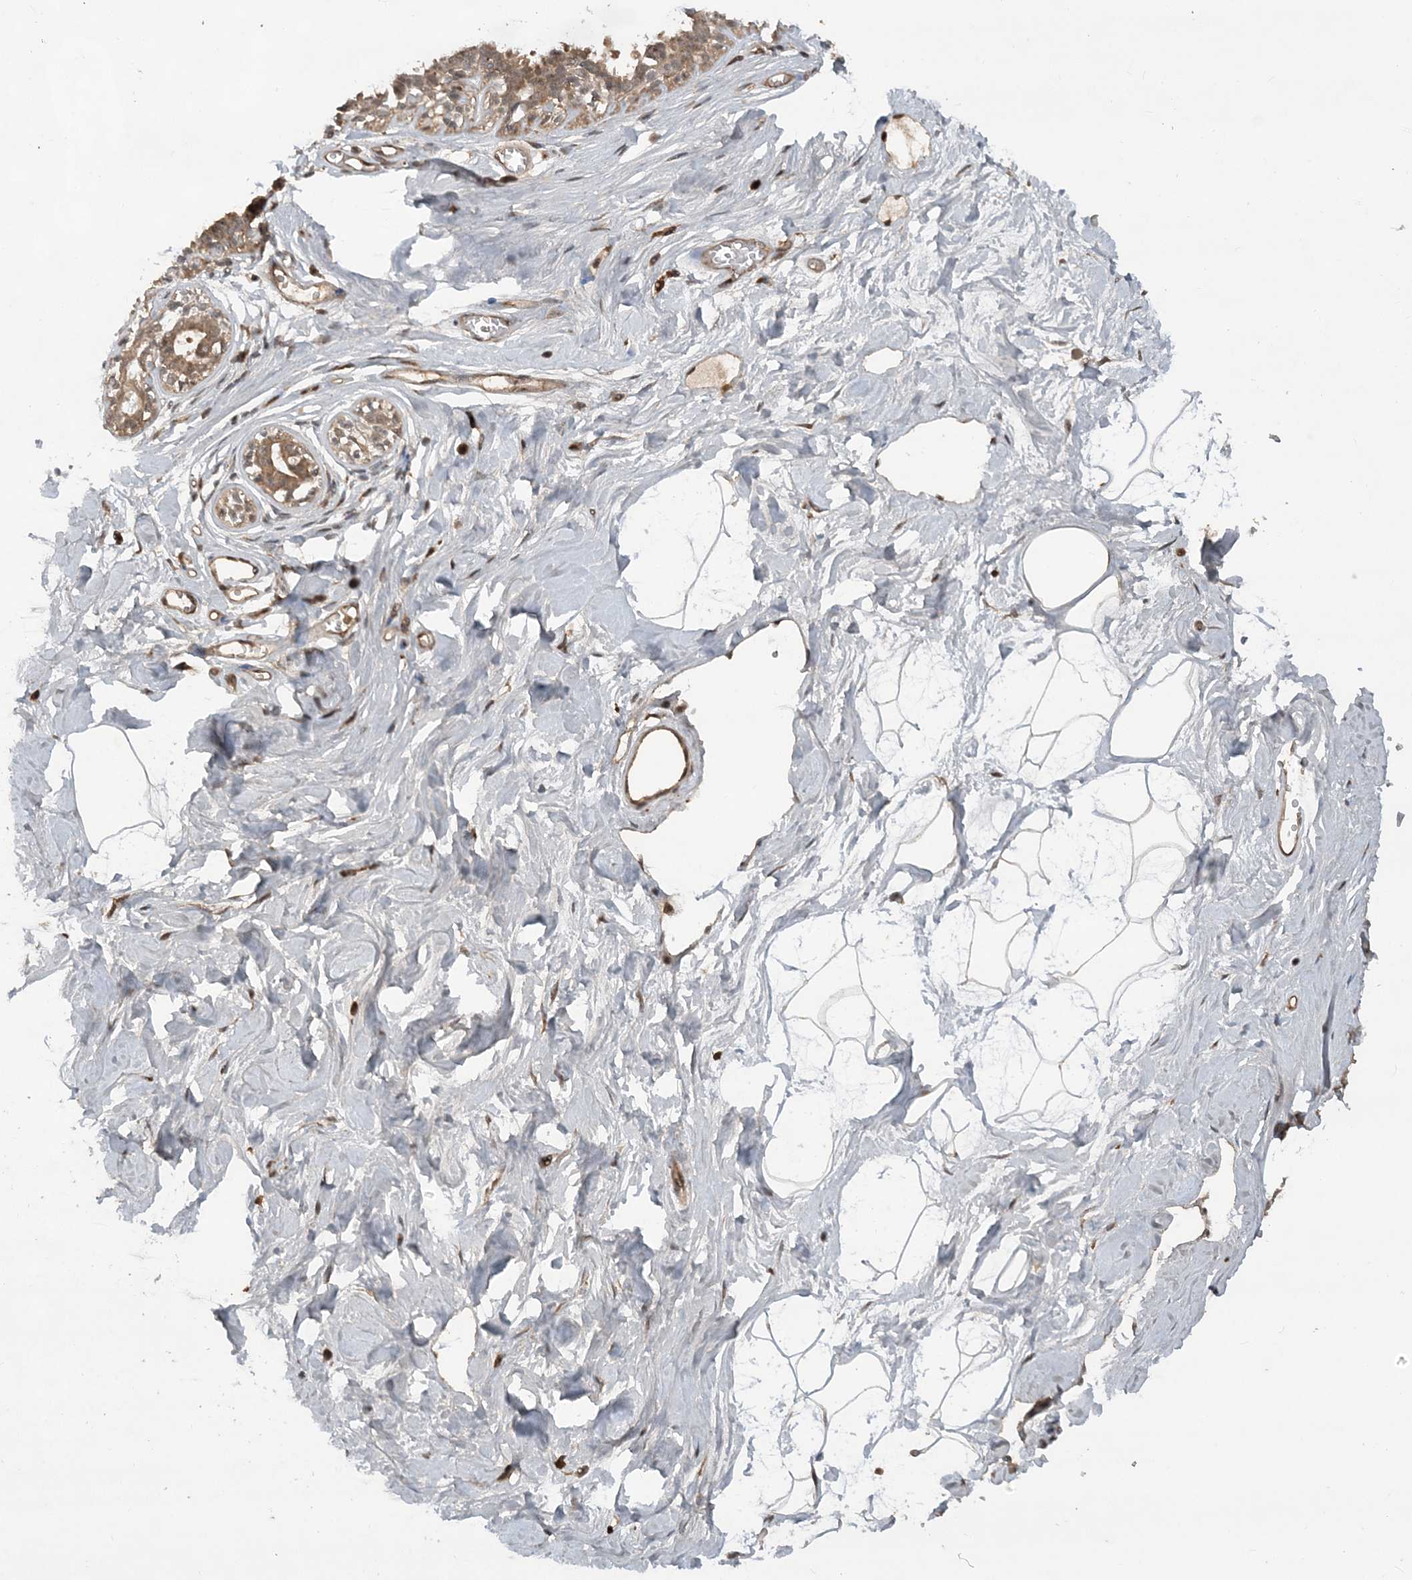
{"staining": {"intensity": "negative", "quantity": "none", "location": "none"}, "tissue": "breast", "cell_type": "Adipocytes", "image_type": "normal", "snomed": [{"axis": "morphology", "description": "Normal tissue, NOS"}, {"axis": "topography", "description": "Breast"}], "caption": "DAB immunohistochemical staining of normal human breast displays no significant positivity in adipocytes.", "gene": "LACC1", "patient": {"sex": "female", "age": 45}}